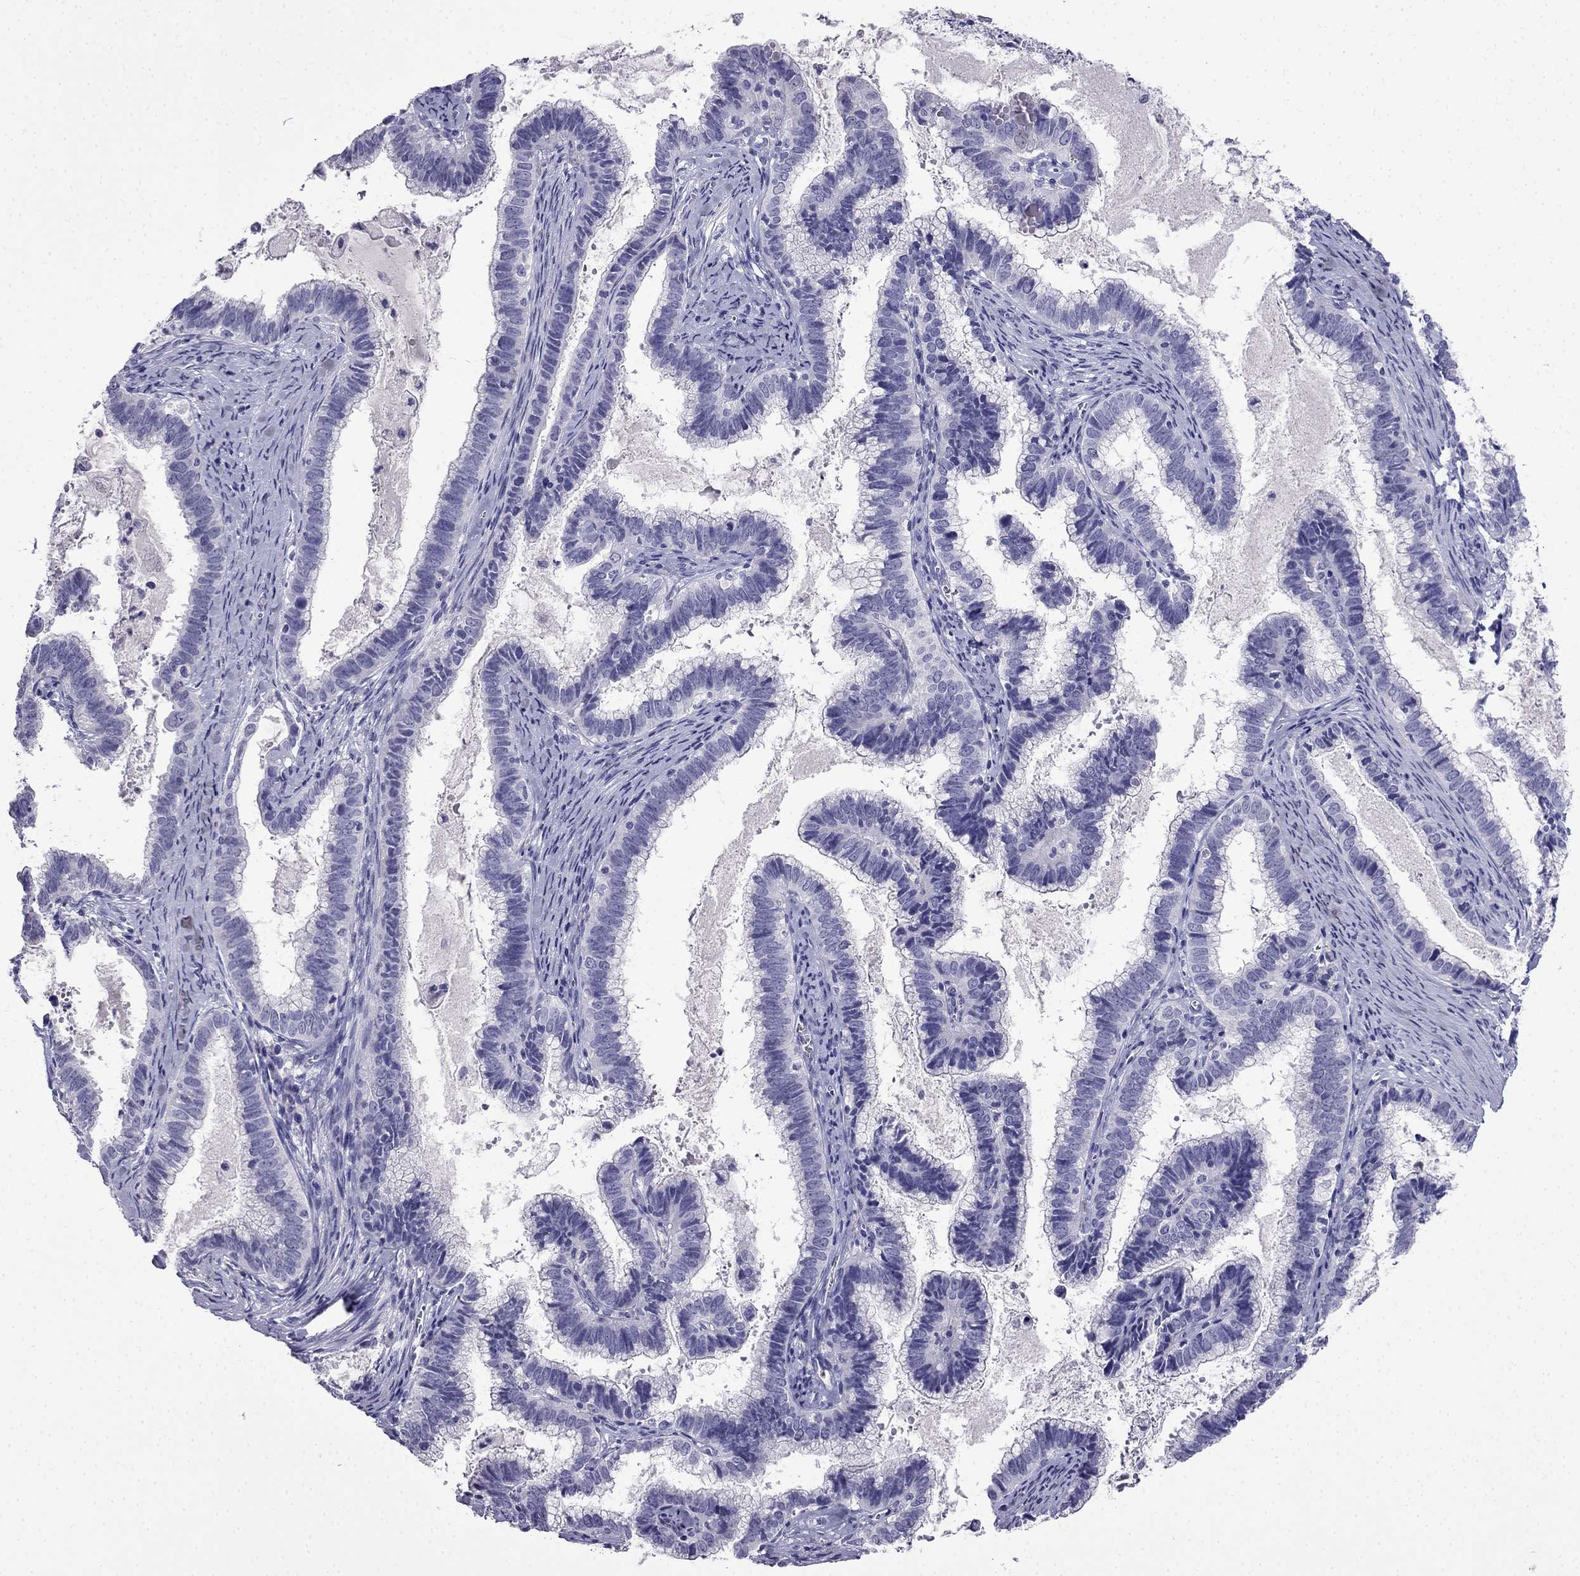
{"staining": {"intensity": "negative", "quantity": "none", "location": "none"}, "tissue": "cervical cancer", "cell_type": "Tumor cells", "image_type": "cancer", "snomed": [{"axis": "morphology", "description": "Adenocarcinoma, NOS"}, {"axis": "topography", "description": "Cervix"}], "caption": "High power microscopy image of an immunohistochemistry (IHC) photomicrograph of cervical cancer, revealing no significant positivity in tumor cells.", "gene": "CDHR4", "patient": {"sex": "female", "age": 61}}